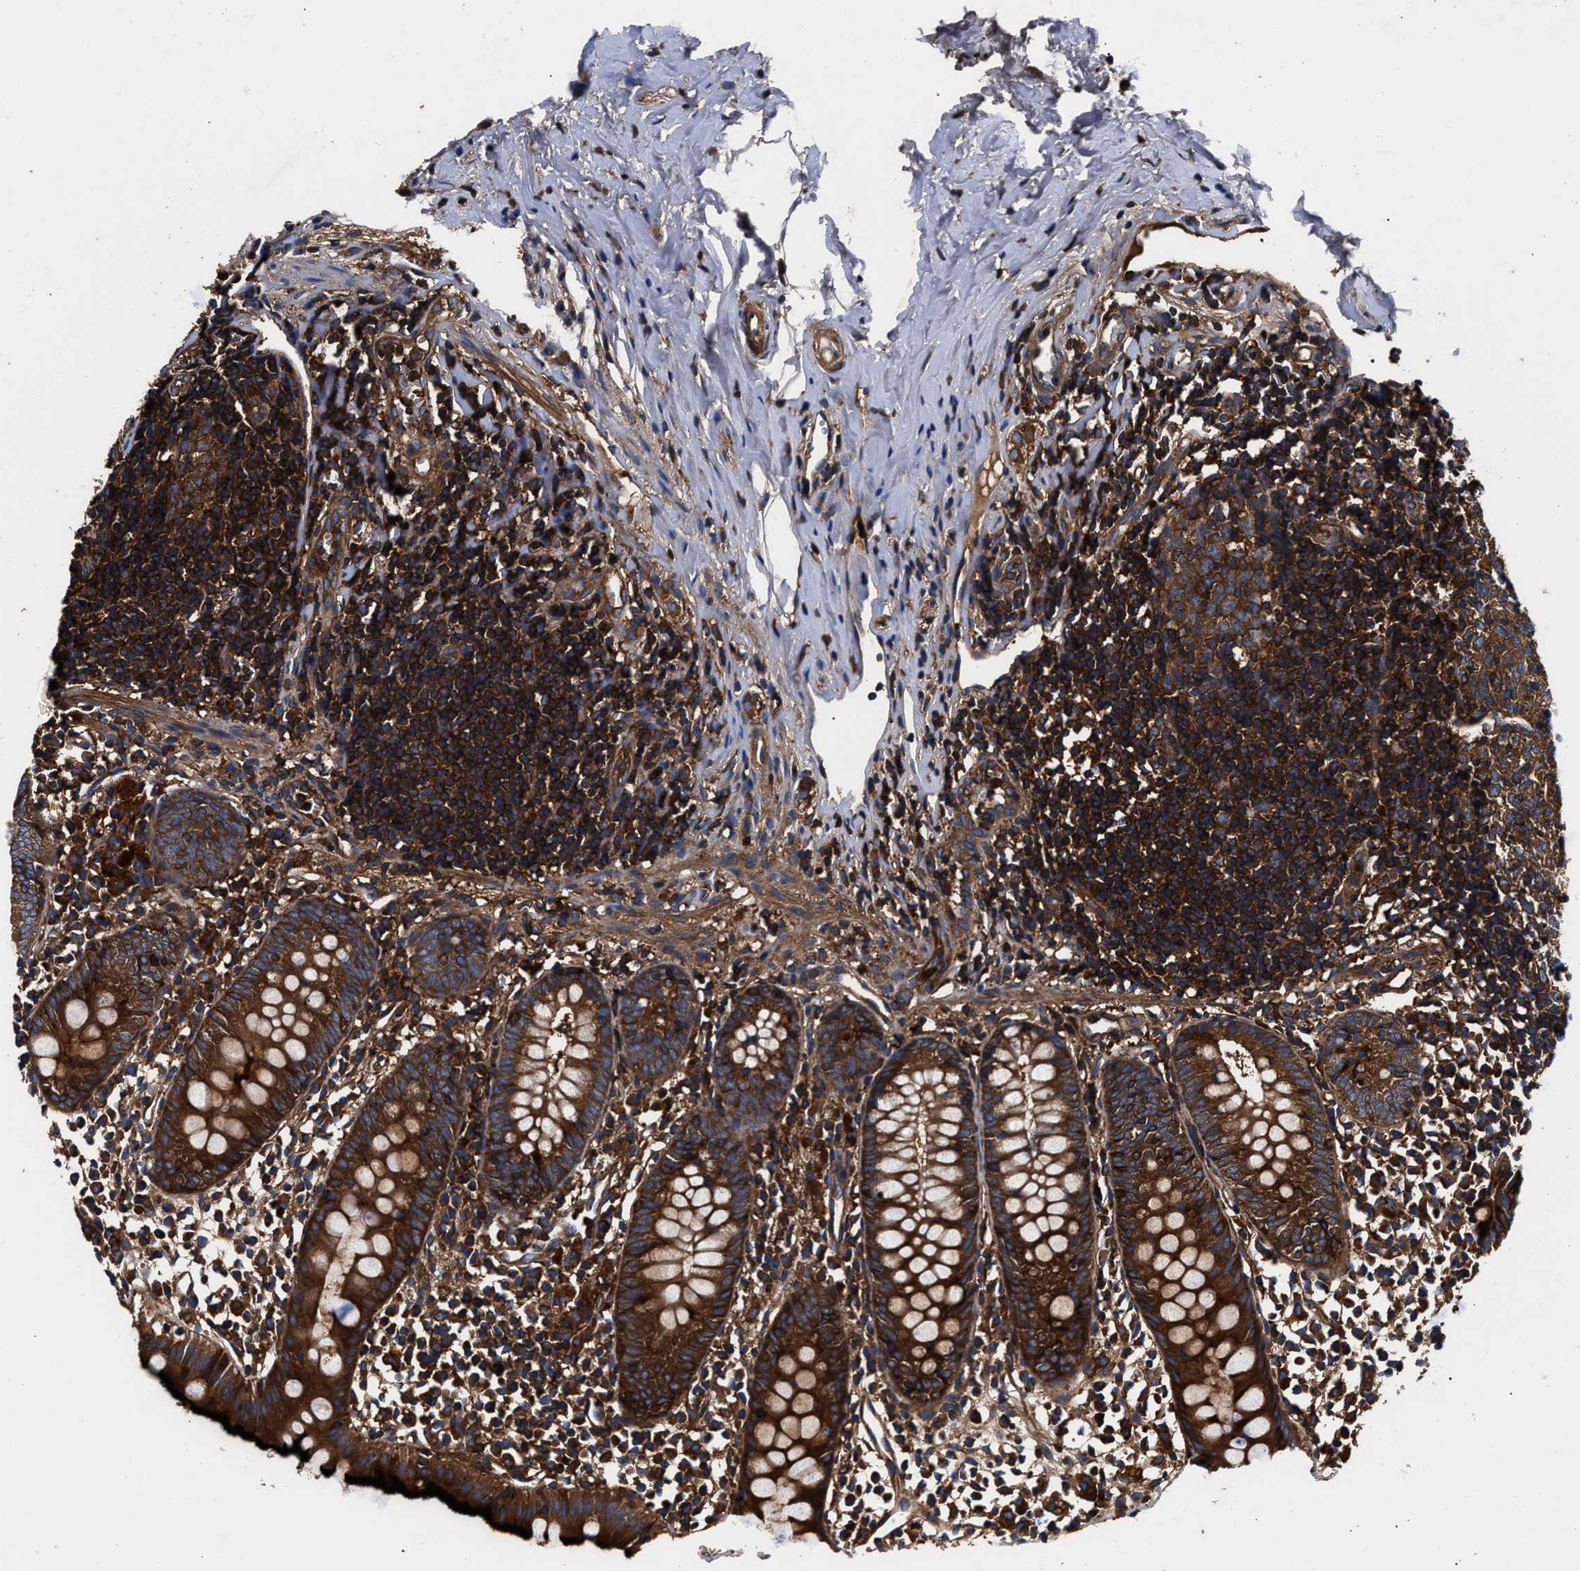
{"staining": {"intensity": "strong", "quantity": ">75%", "location": "cytoplasmic/membranous"}, "tissue": "appendix", "cell_type": "Glandular cells", "image_type": "normal", "snomed": [{"axis": "morphology", "description": "Normal tissue, NOS"}, {"axis": "topography", "description": "Appendix"}], "caption": "Normal appendix exhibits strong cytoplasmic/membranous expression in approximately >75% of glandular cells, visualized by immunohistochemistry.", "gene": "ENSG00000286112", "patient": {"sex": "female", "age": 20}}